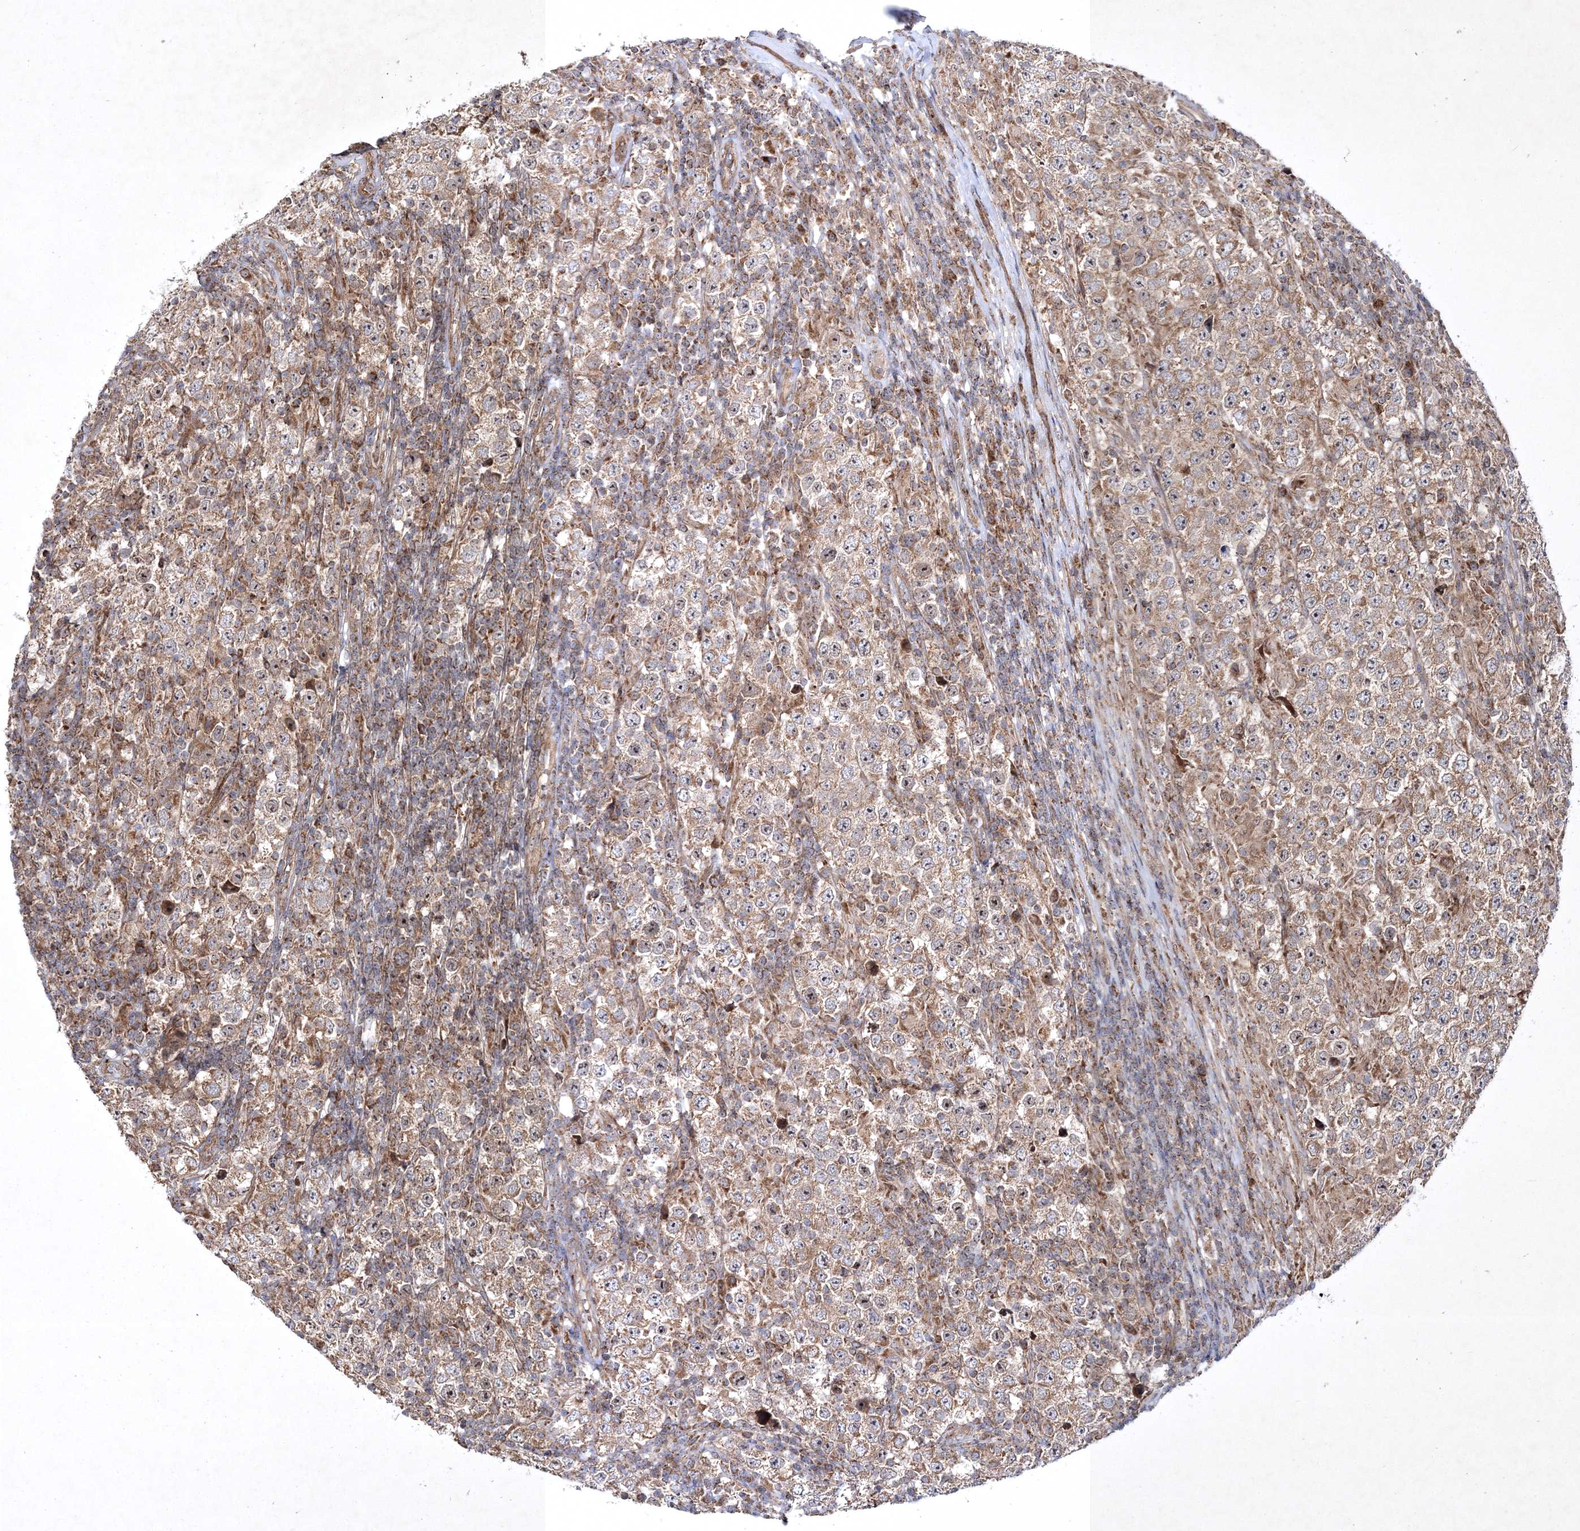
{"staining": {"intensity": "moderate", "quantity": ">75%", "location": "cytoplasmic/membranous"}, "tissue": "testis cancer", "cell_type": "Tumor cells", "image_type": "cancer", "snomed": [{"axis": "morphology", "description": "Normal tissue, NOS"}, {"axis": "morphology", "description": "Urothelial carcinoma, High grade"}, {"axis": "morphology", "description": "Seminoma, NOS"}, {"axis": "morphology", "description": "Carcinoma, Embryonal, NOS"}, {"axis": "topography", "description": "Urinary bladder"}, {"axis": "topography", "description": "Testis"}], "caption": "DAB (3,3'-diaminobenzidine) immunohistochemical staining of testis urothelial carcinoma (high-grade) exhibits moderate cytoplasmic/membranous protein staining in about >75% of tumor cells. (DAB IHC with brightfield microscopy, high magnification).", "gene": "SCRN3", "patient": {"sex": "male", "age": 41}}